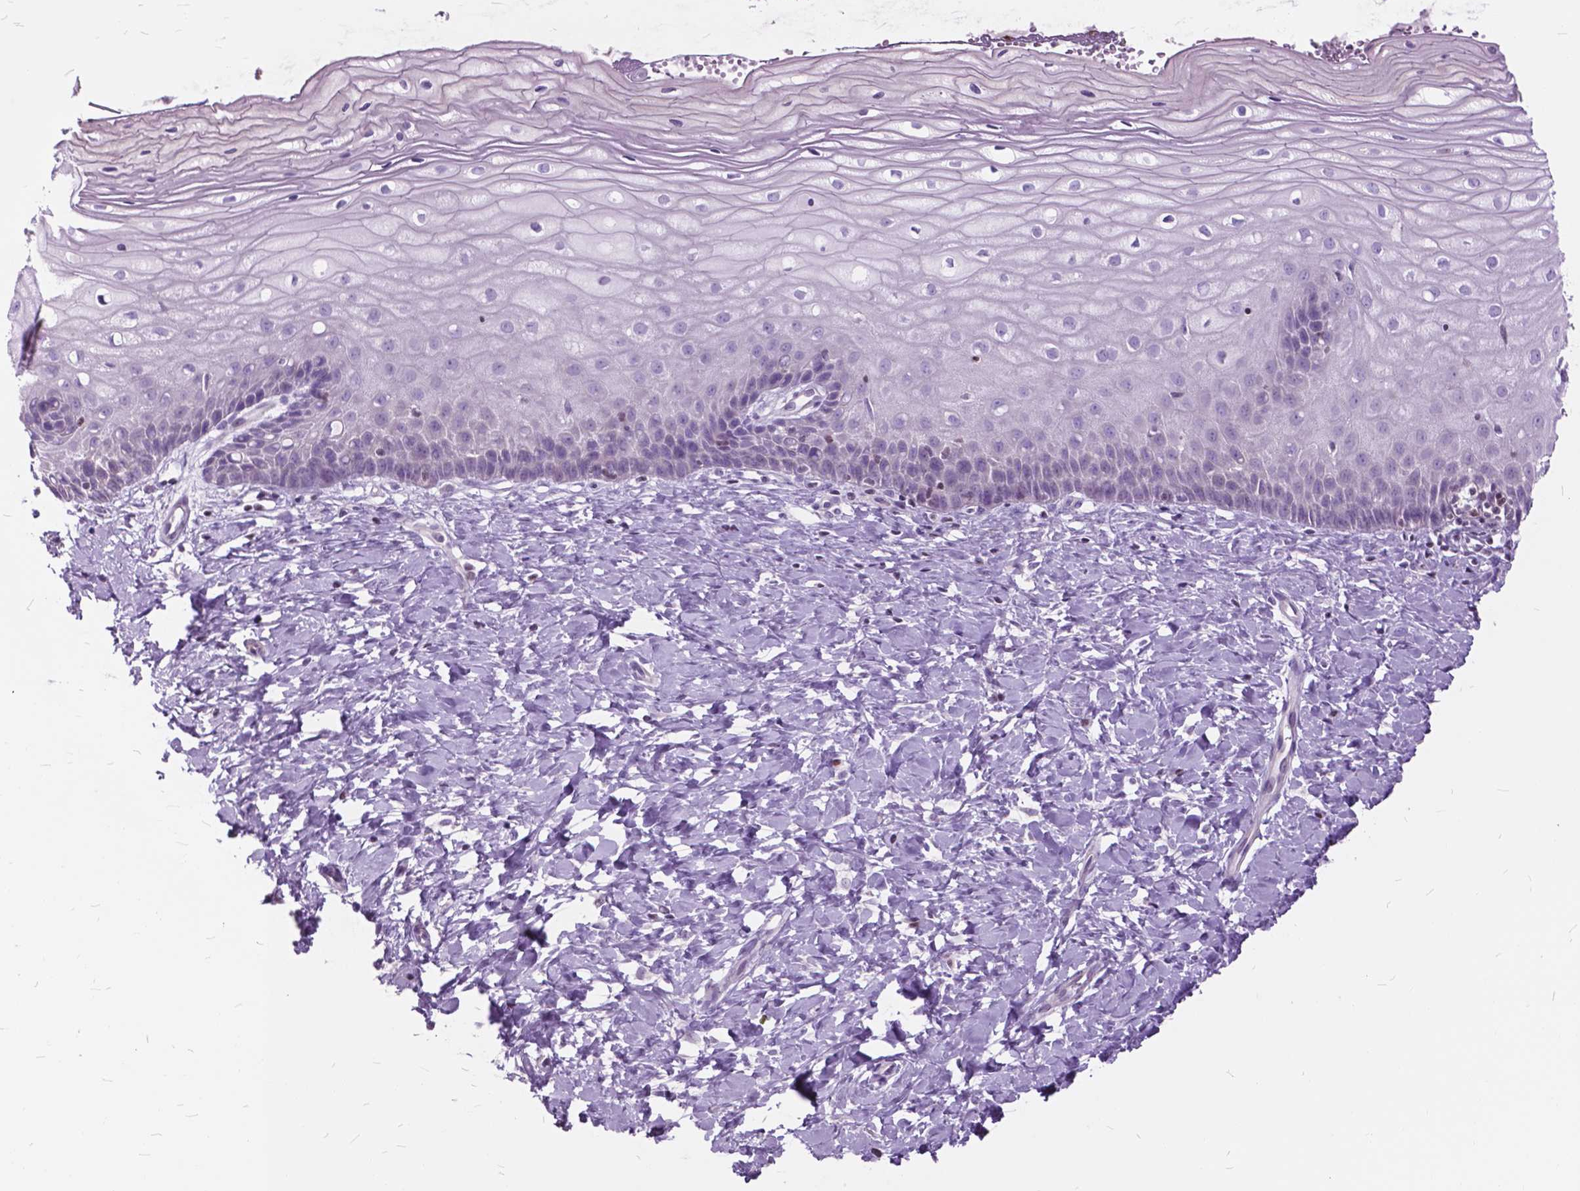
{"staining": {"intensity": "negative", "quantity": "none", "location": "none"}, "tissue": "cervix", "cell_type": "Glandular cells", "image_type": "normal", "snomed": [{"axis": "morphology", "description": "Normal tissue, NOS"}, {"axis": "topography", "description": "Cervix"}], "caption": "High magnification brightfield microscopy of normal cervix stained with DAB (3,3'-diaminobenzidine) (brown) and counterstained with hematoxylin (blue): glandular cells show no significant expression. (Immunohistochemistry, brightfield microscopy, high magnification).", "gene": "SP140", "patient": {"sex": "female", "age": 37}}